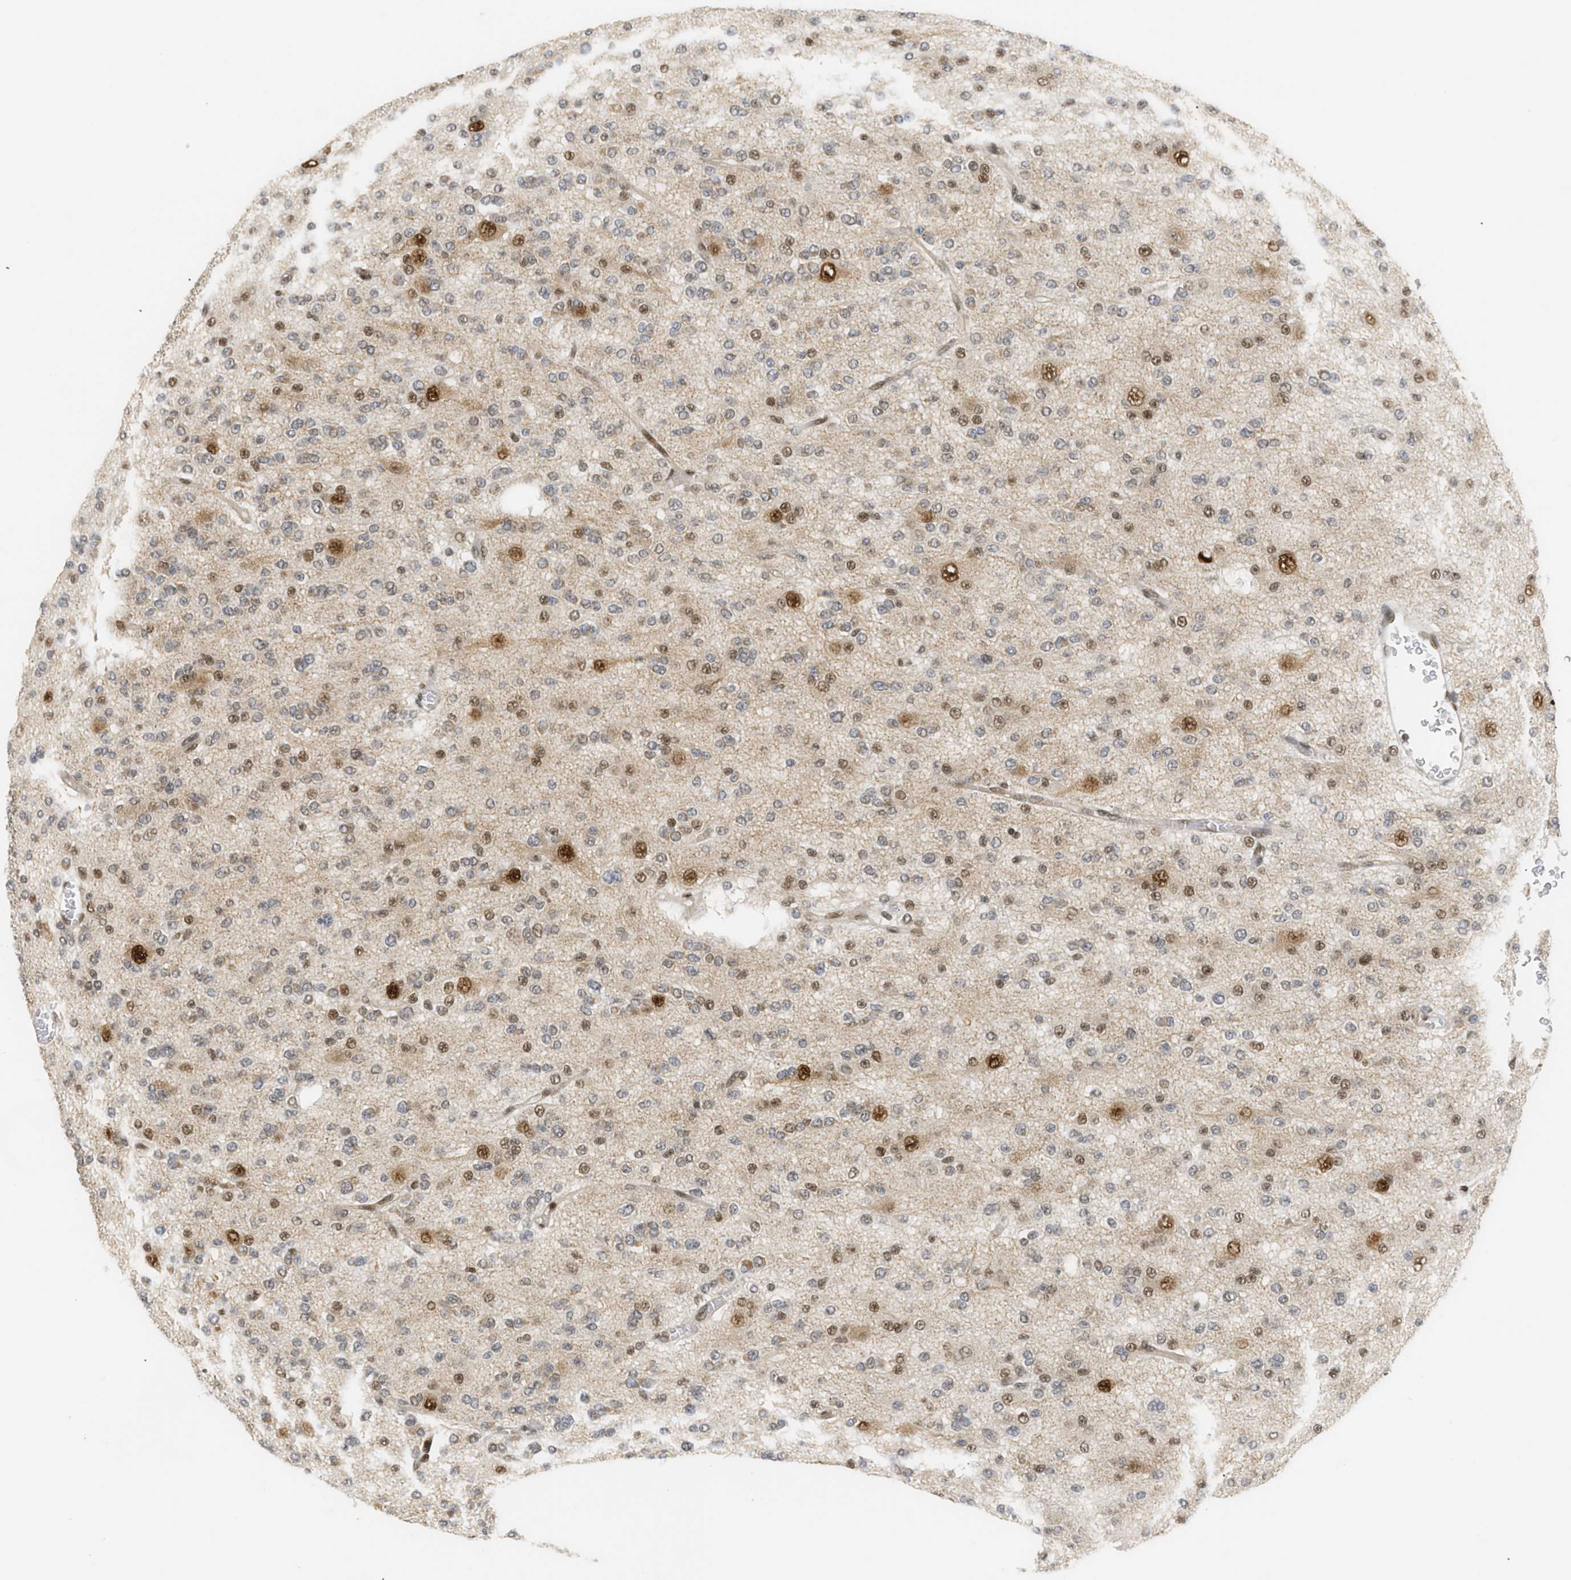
{"staining": {"intensity": "moderate", "quantity": ">75%", "location": "nuclear"}, "tissue": "glioma", "cell_type": "Tumor cells", "image_type": "cancer", "snomed": [{"axis": "morphology", "description": "Glioma, malignant, Low grade"}, {"axis": "topography", "description": "Brain"}], "caption": "About >75% of tumor cells in malignant low-grade glioma show moderate nuclear protein staining as visualized by brown immunohistochemical staining.", "gene": "SSBP2", "patient": {"sex": "male", "age": 38}}